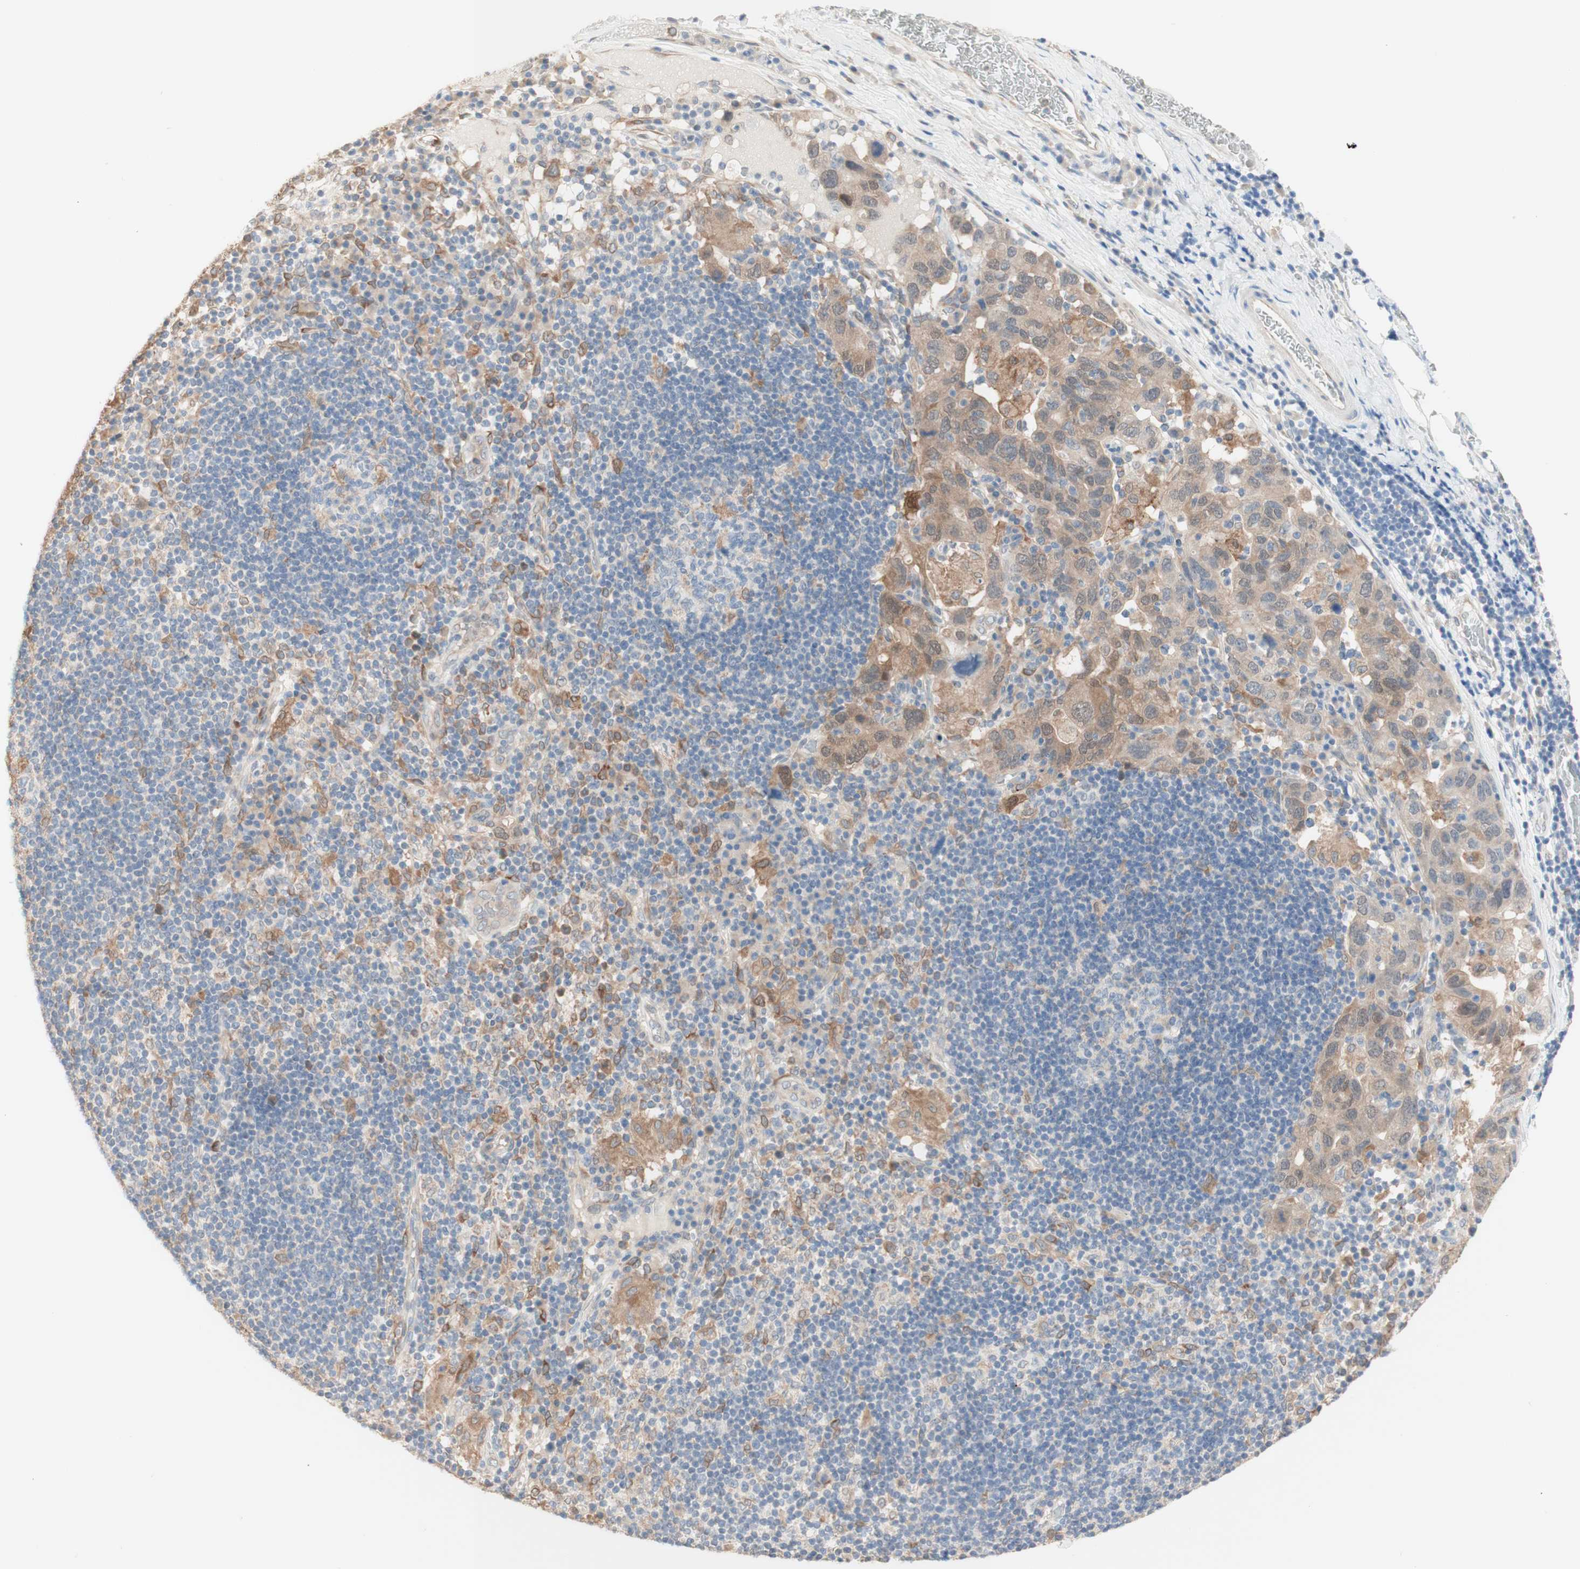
{"staining": {"intensity": "negative", "quantity": "none", "location": "none"}, "tissue": "adipose tissue", "cell_type": "Adipocytes", "image_type": "normal", "snomed": [{"axis": "morphology", "description": "Normal tissue, NOS"}, {"axis": "morphology", "description": "Adenocarcinoma, NOS"}, {"axis": "topography", "description": "Esophagus"}], "caption": "IHC of normal adipose tissue displays no staining in adipocytes. (DAB IHC visualized using brightfield microscopy, high magnification).", "gene": "COMT", "patient": {"sex": "male", "age": 62}}